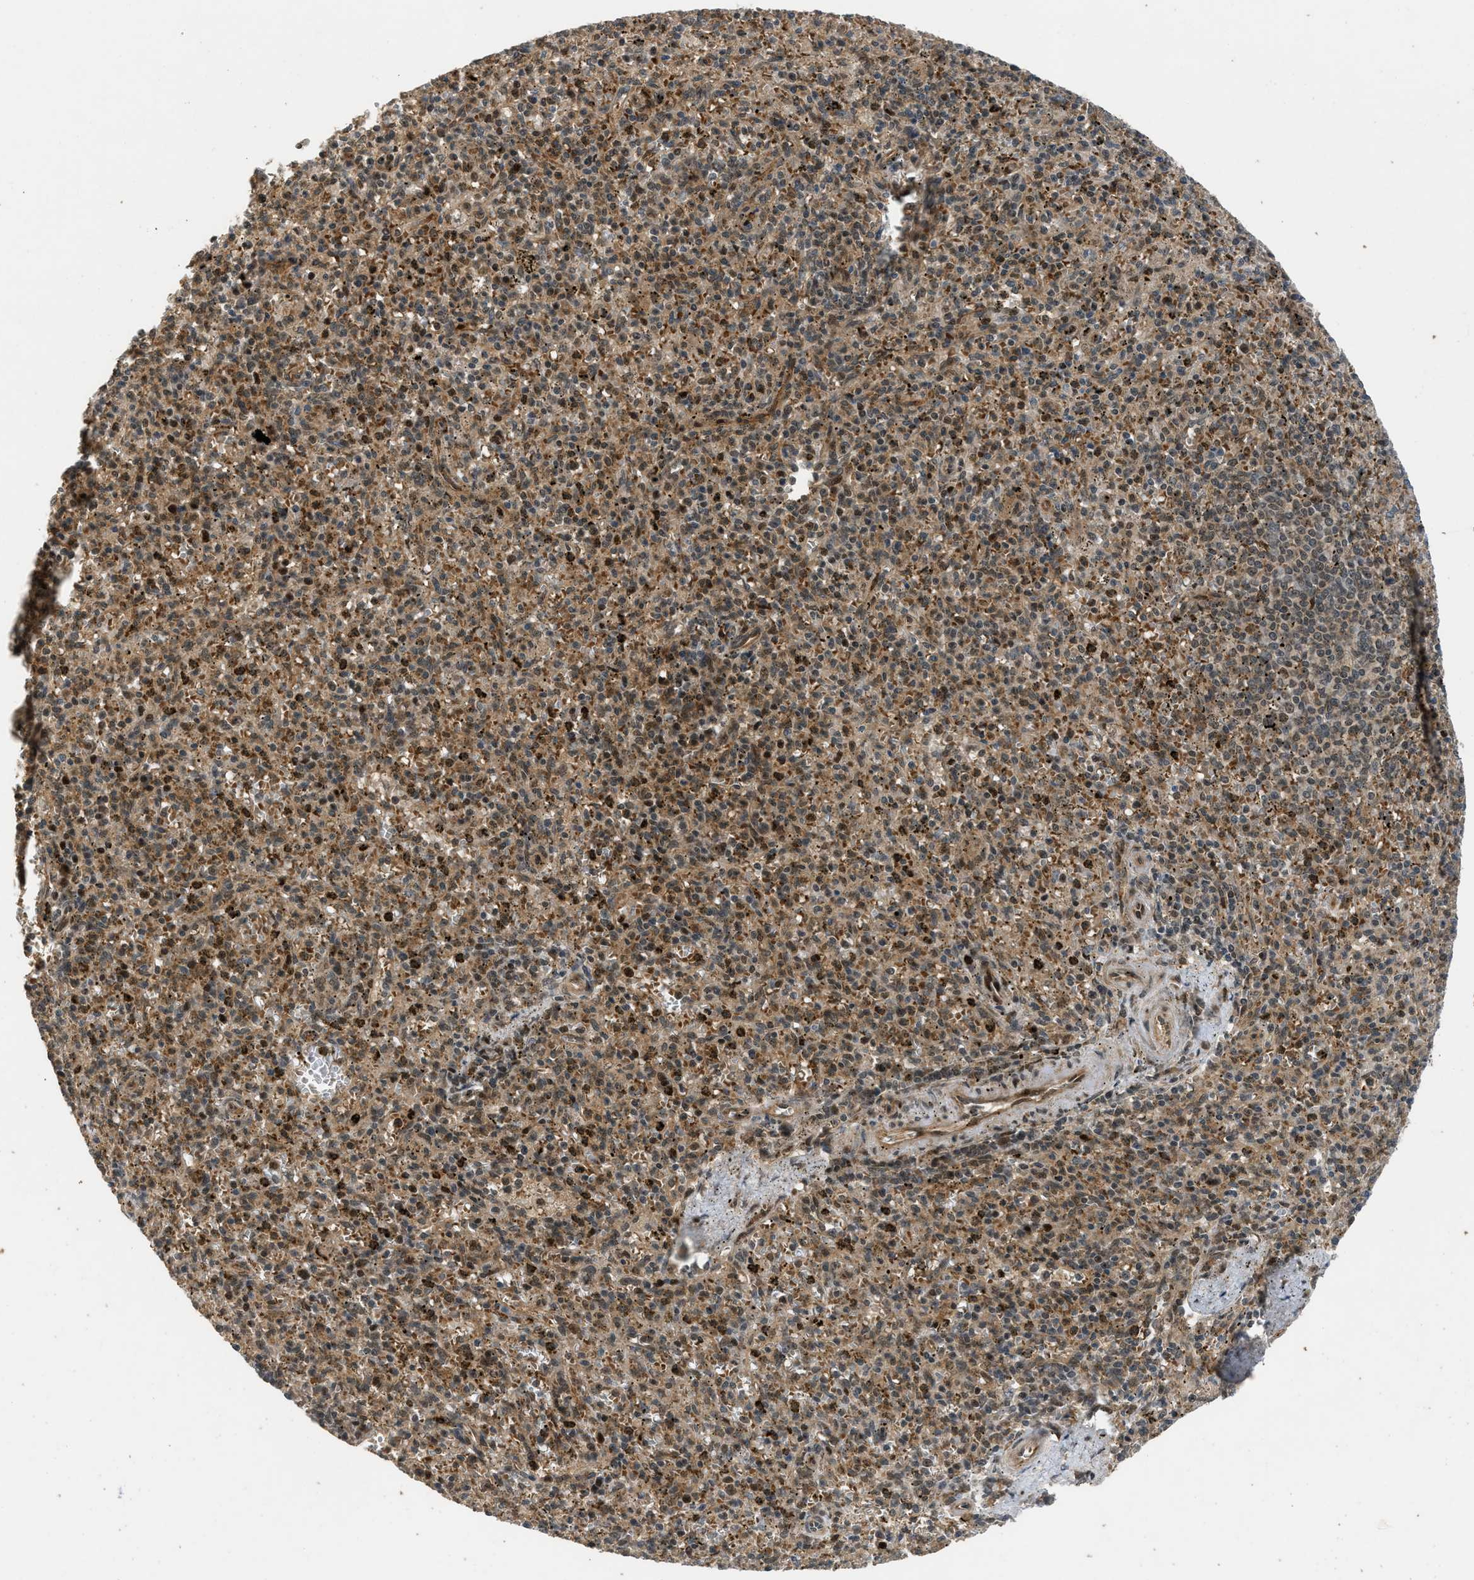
{"staining": {"intensity": "moderate", "quantity": ">75%", "location": "cytoplasmic/membranous,nuclear"}, "tissue": "spleen", "cell_type": "Cells in red pulp", "image_type": "normal", "snomed": [{"axis": "morphology", "description": "Normal tissue, NOS"}, {"axis": "topography", "description": "Spleen"}], "caption": "DAB immunohistochemical staining of benign spleen reveals moderate cytoplasmic/membranous,nuclear protein expression in approximately >75% of cells in red pulp.", "gene": "GET1", "patient": {"sex": "male", "age": 72}}